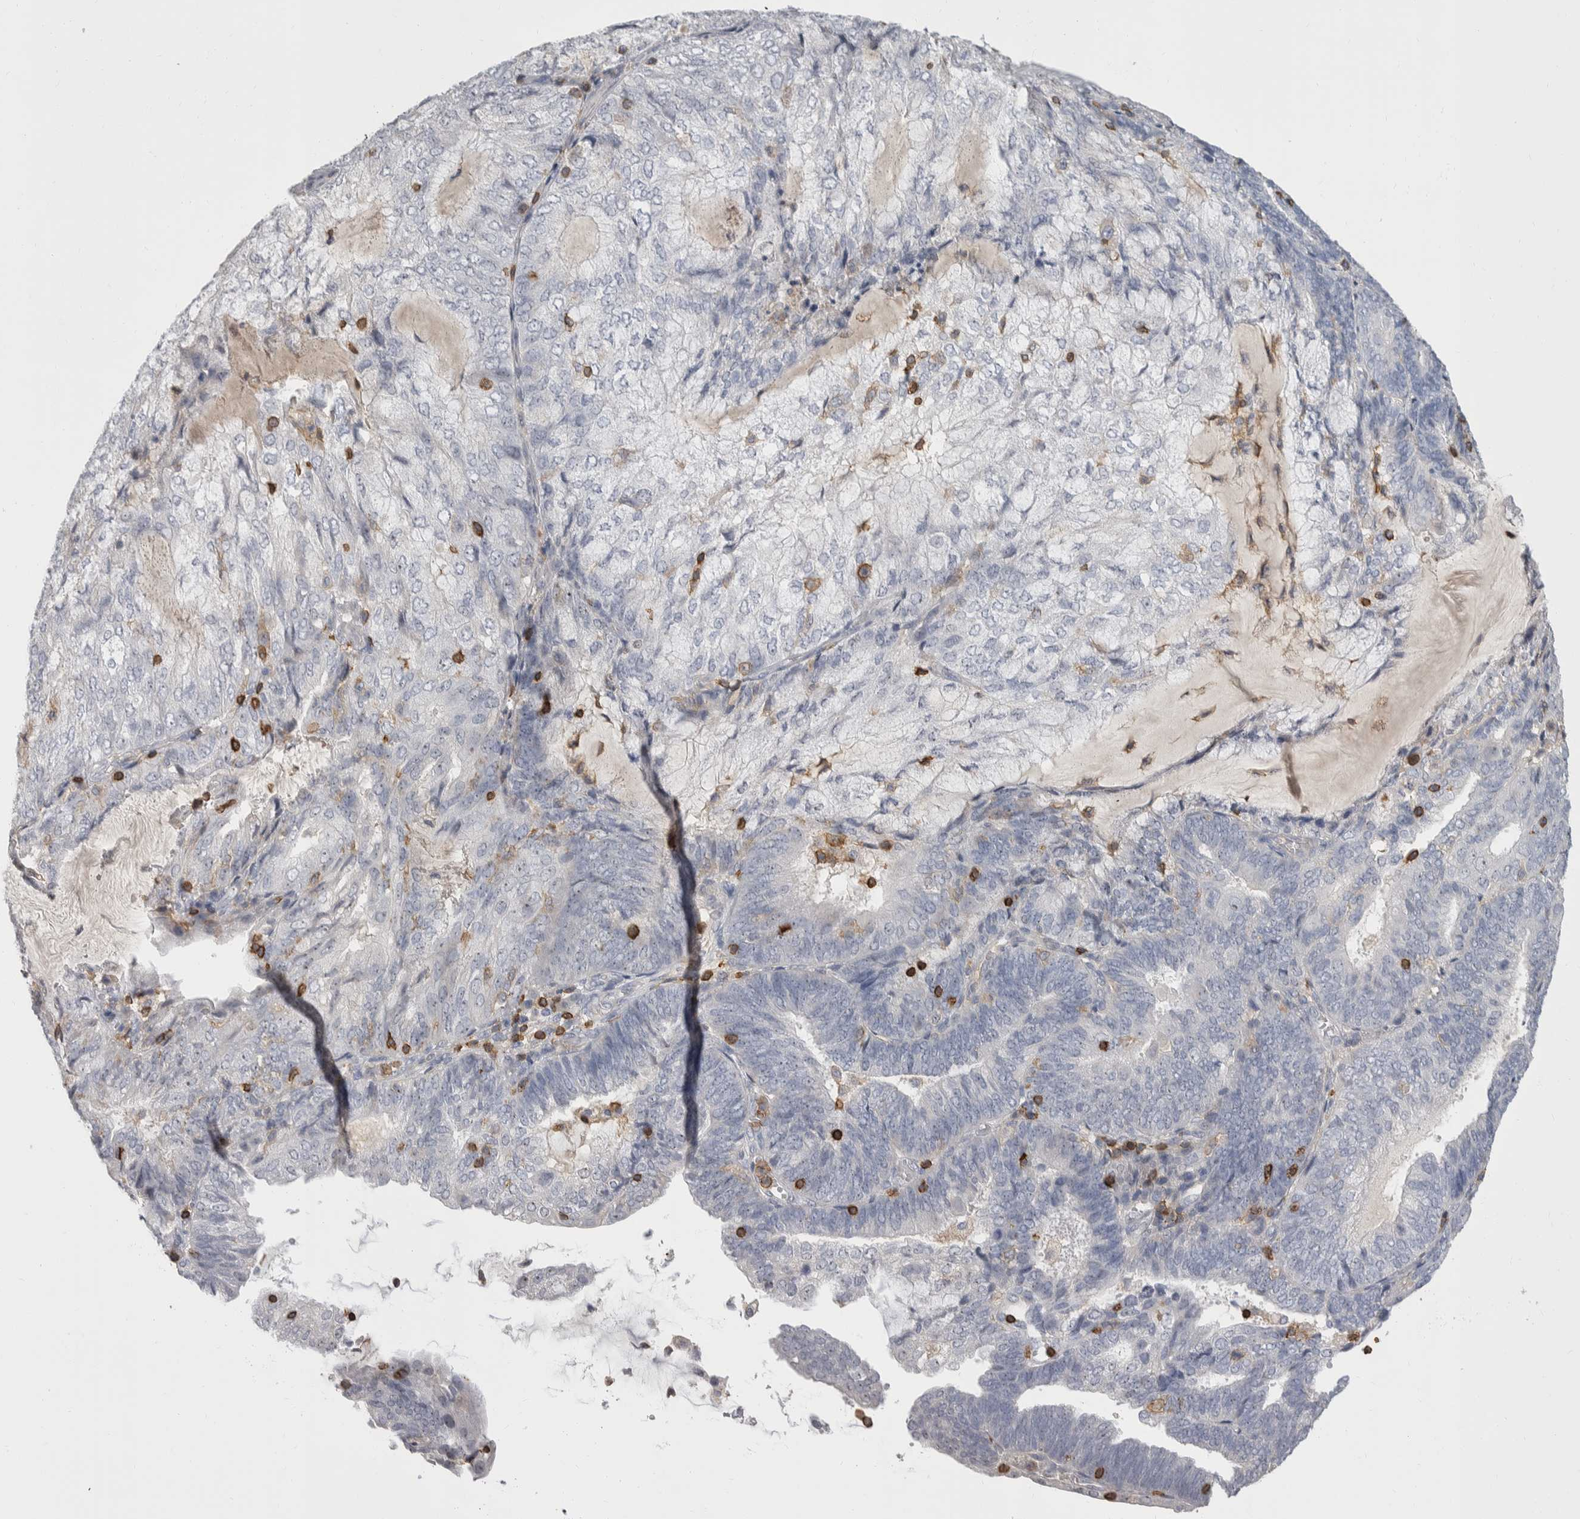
{"staining": {"intensity": "negative", "quantity": "none", "location": "none"}, "tissue": "endometrial cancer", "cell_type": "Tumor cells", "image_type": "cancer", "snomed": [{"axis": "morphology", "description": "Adenocarcinoma, NOS"}, {"axis": "topography", "description": "Endometrium"}], "caption": "IHC micrograph of neoplastic tissue: endometrial adenocarcinoma stained with DAB displays no significant protein expression in tumor cells.", "gene": "CEP295NL", "patient": {"sex": "female", "age": 81}}